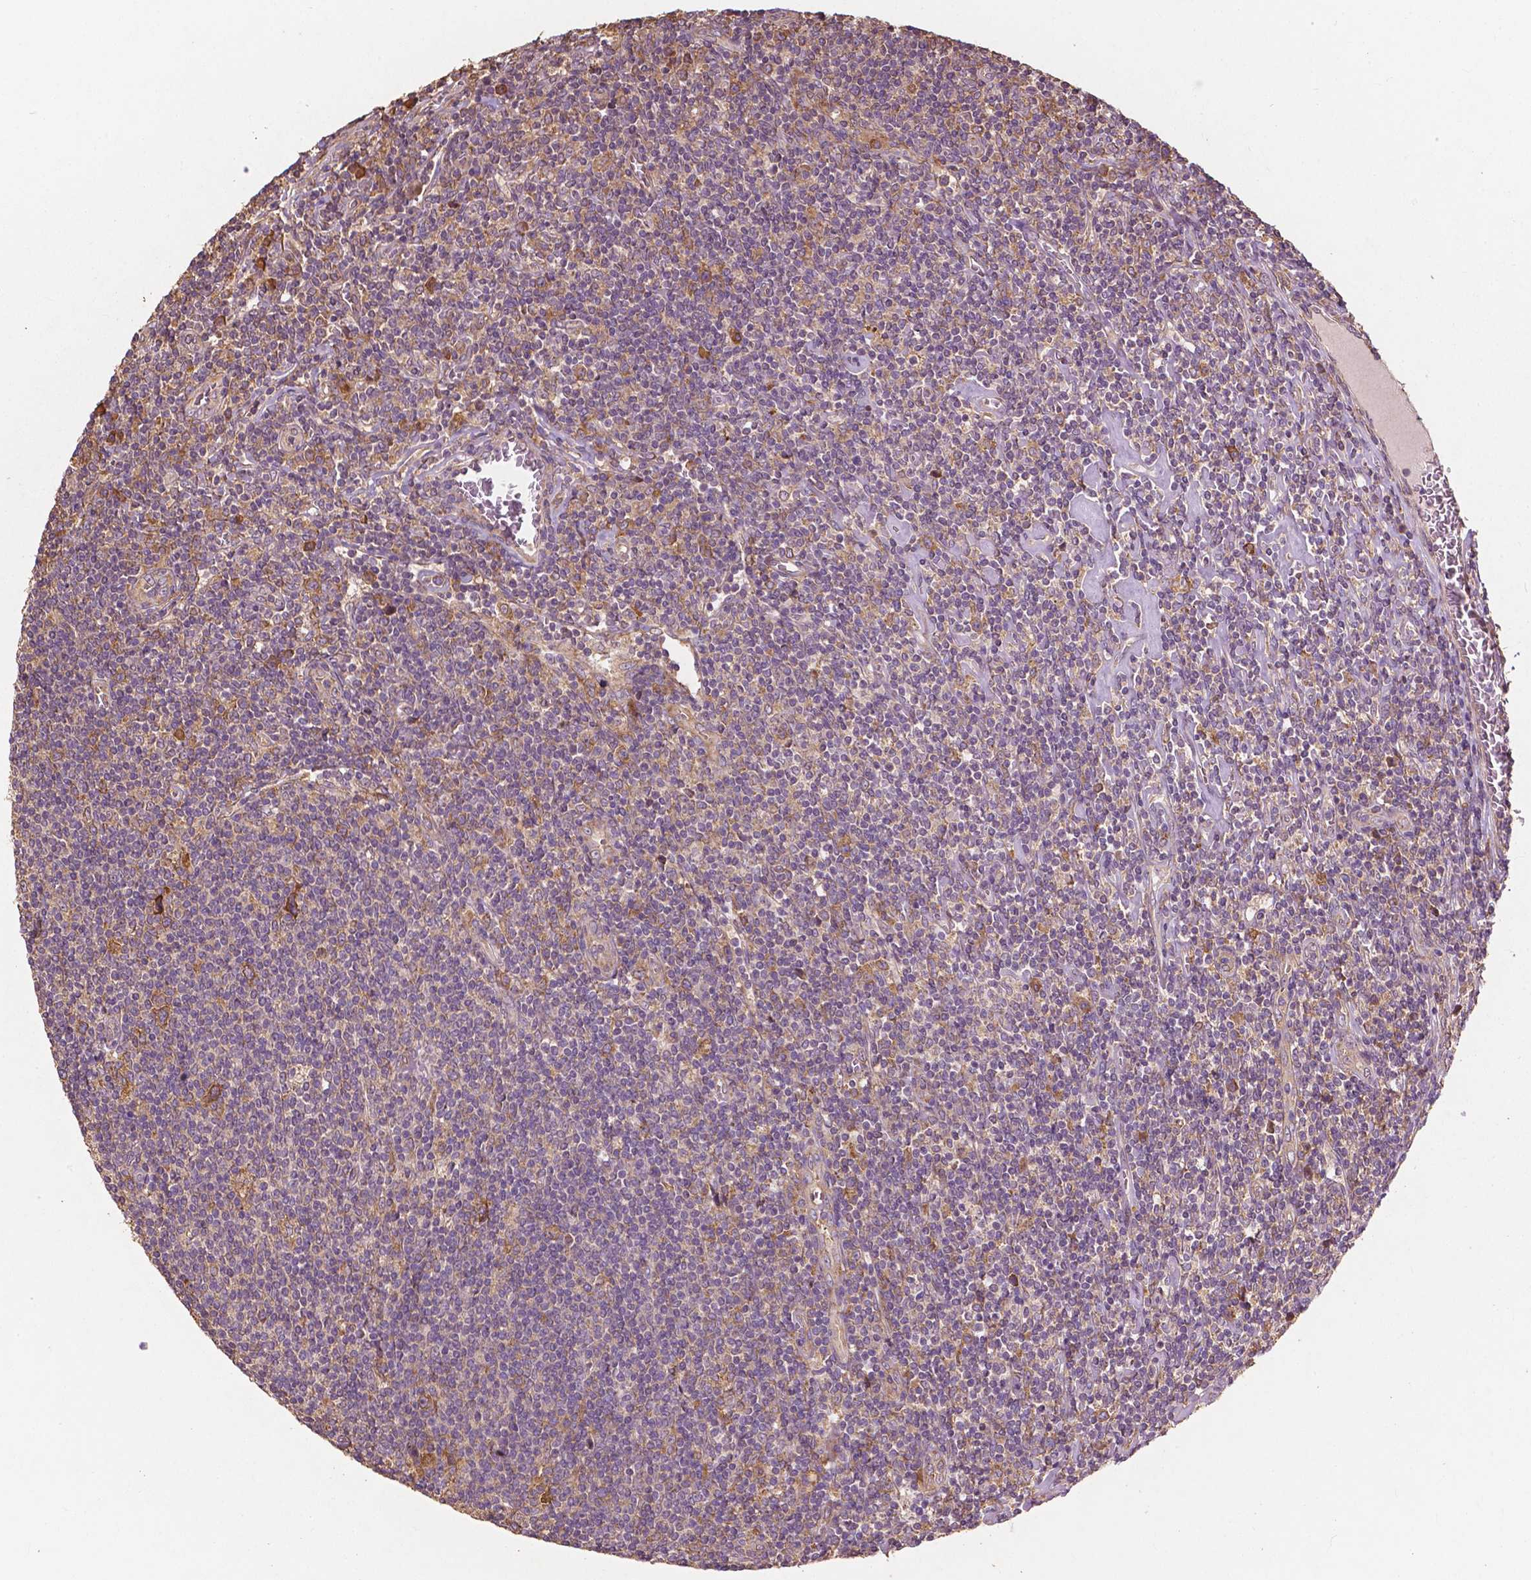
{"staining": {"intensity": "moderate", "quantity": "<25%", "location": "cytoplasmic/membranous"}, "tissue": "lymphoma", "cell_type": "Tumor cells", "image_type": "cancer", "snomed": [{"axis": "morphology", "description": "Hodgkin's disease, NOS"}, {"axis": "topography", "description": "Lymph node"}], "caption": "Immunohistochemical staining of human Hodgkin's disease exhibits low levels of moderate cytoplasmic/membranous staining in about <25% of tumor cells. (Brightfield microscopy of DAB IHC at high magnification).", "gene": "G3BP1", "patient": {"sex": "male", "age": 40}}